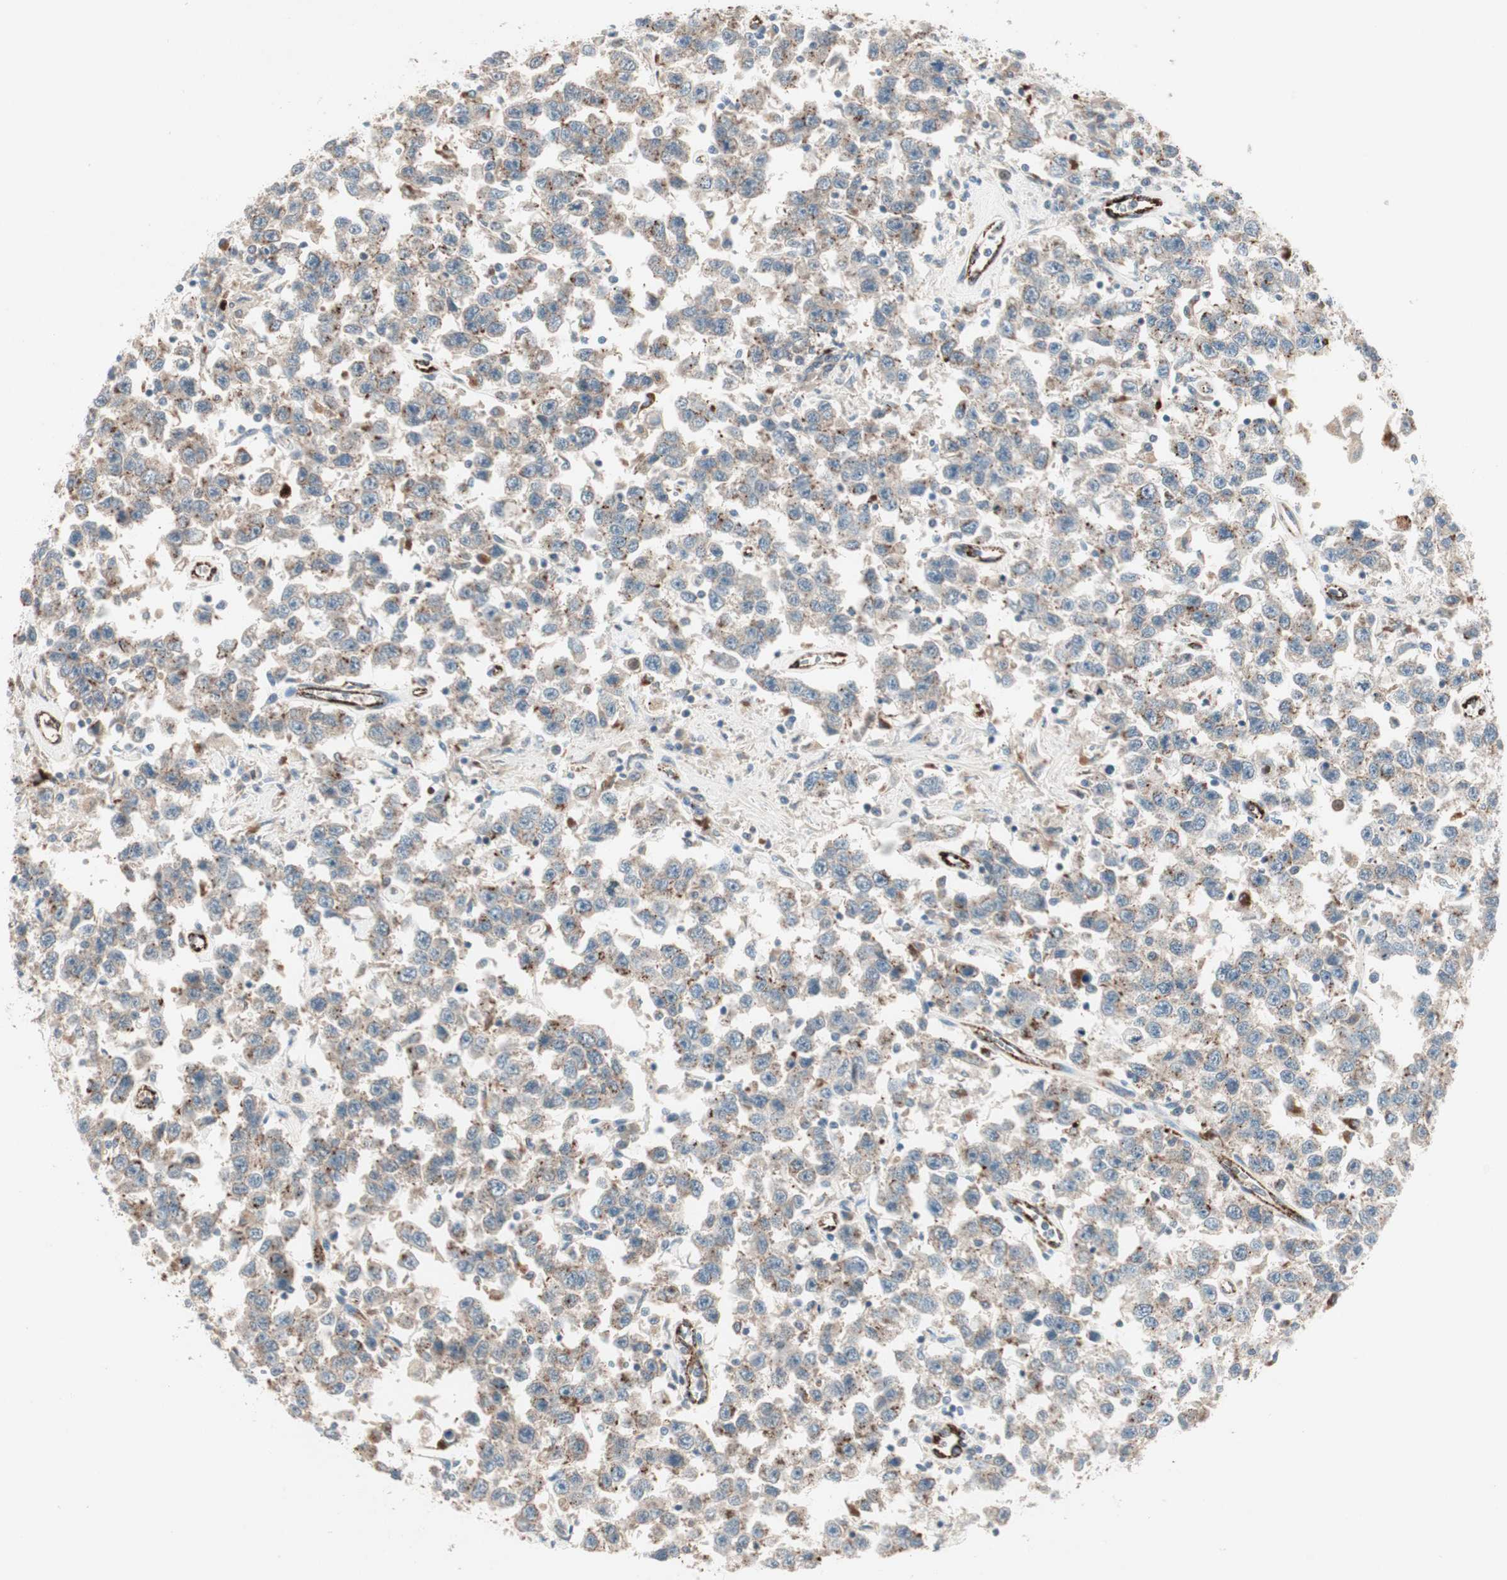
{"staining": {"intensity": "weak", "quantity": ">75%", "location": "cytoplasmic/membranous"}, "tissue": "testis cancer", "cell_type": "Tumor cells", "image_type": "cancer", "snomed": [{"axis": "morphology", "description": "Seminoma, NOS"}, {"axis": "topography", "description": "Testis"}], "caption": "Tumor cells show low levels of weak cytoplasmic/membranous staining in approximately >75% of cells in human testis cancer. (brown staining indicates protein expression, while blue staining denotes nuclei).", "gene": "FGFR4", "patient": {"sex": "male", "age": 41}}